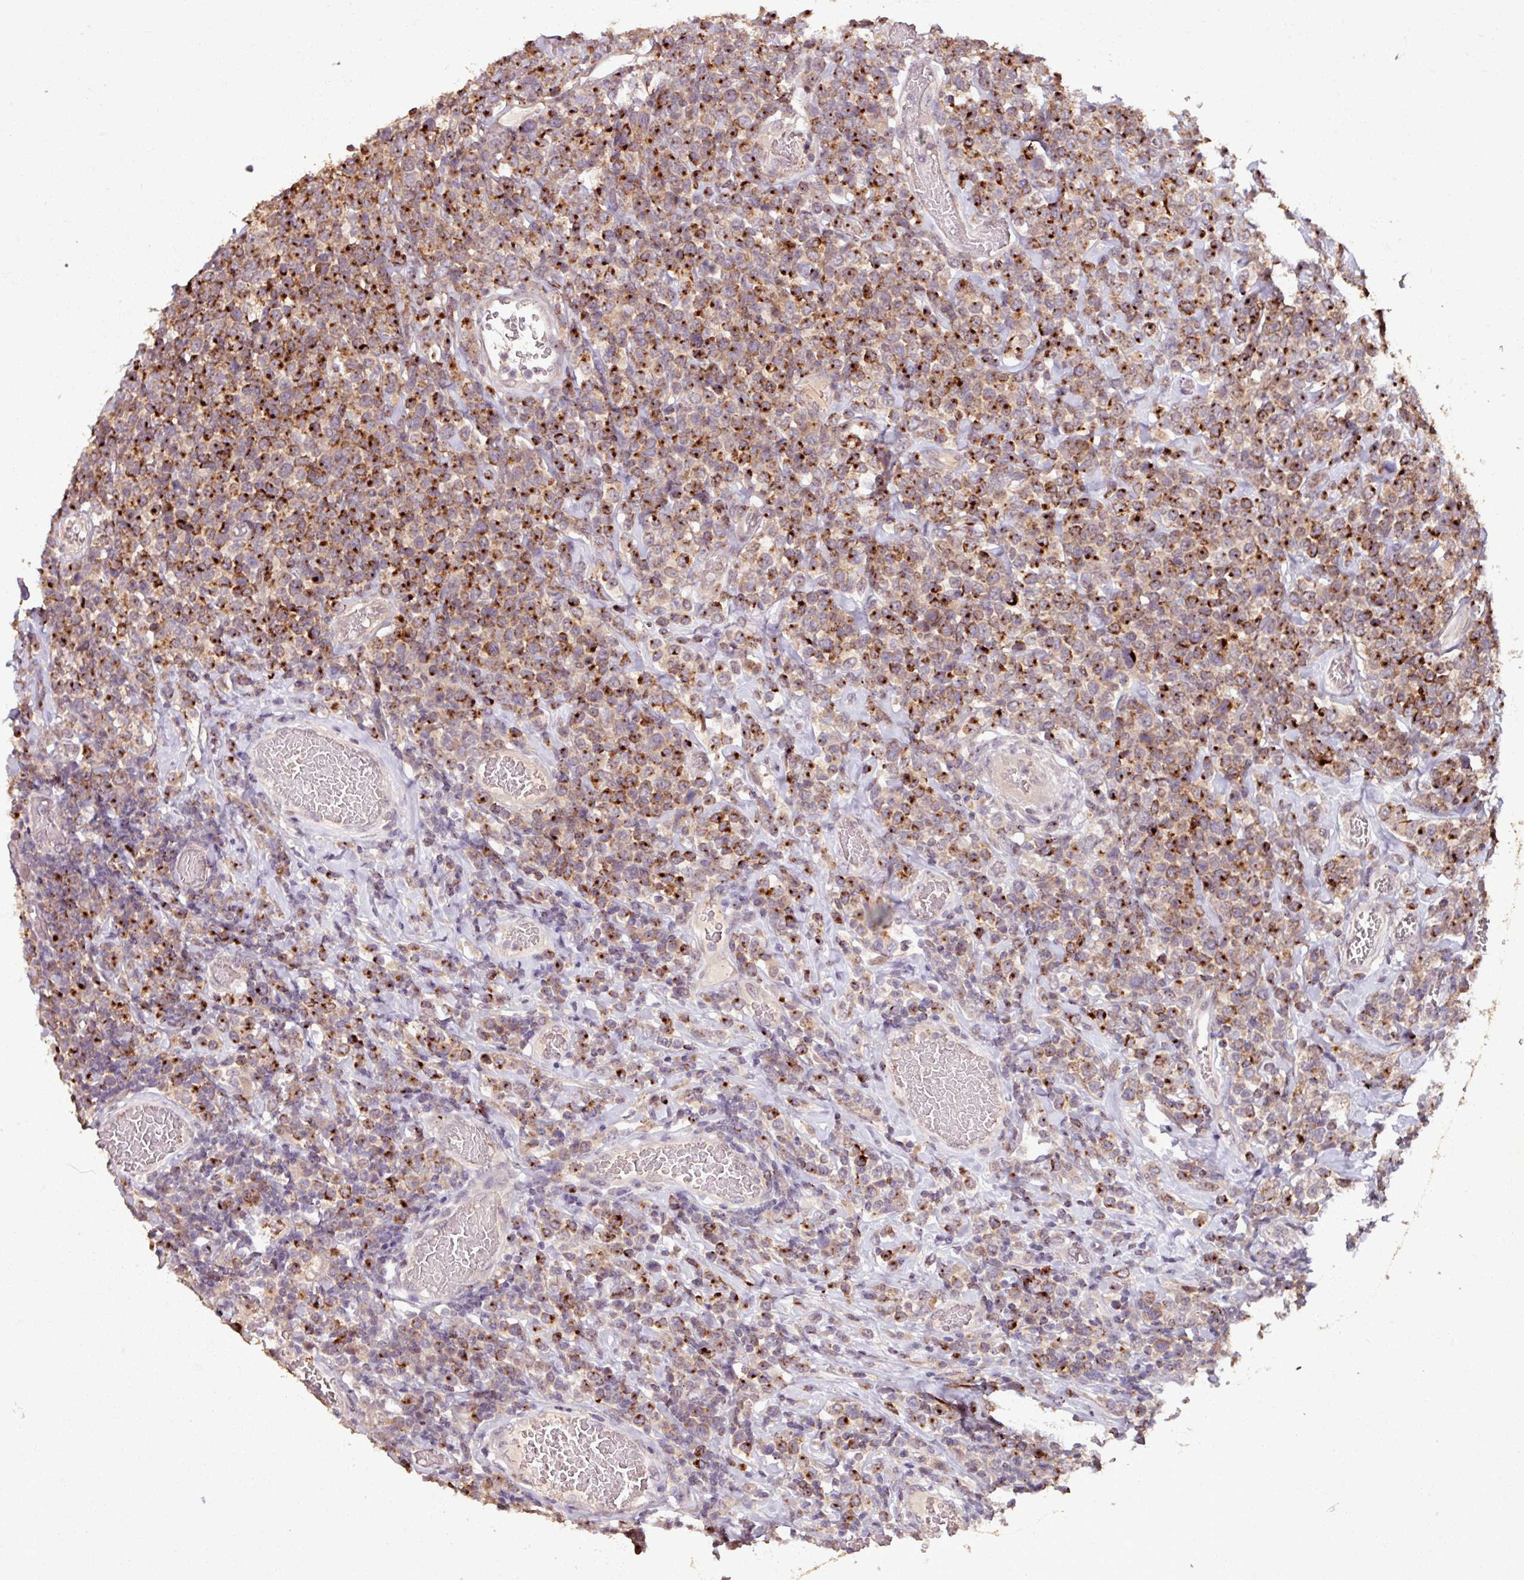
{"staining": {"intensity": "strong", "quantity": ">75%", "location": "cytoplasmic/membranous"}, "tissue": "lymphoma", "cell_type": "Tumor cells", "image_type": "cancer", "snomed": [{"axis": "morphology", "description": "Malignant lymphoma, non-Hodgkin's type, High grade"}, {"axis": "topography", "description": "Soft tissue"}], "caption": "Malignant lymphoma, non-Hodgkin's type (high-grade) stained with a brown dye demonstrates strong cytoplasmic/membranous positive positivity in about >75% of tumor cells.", "gene": "OR6B1", "patient": {"sex": "female", "age": 56}}